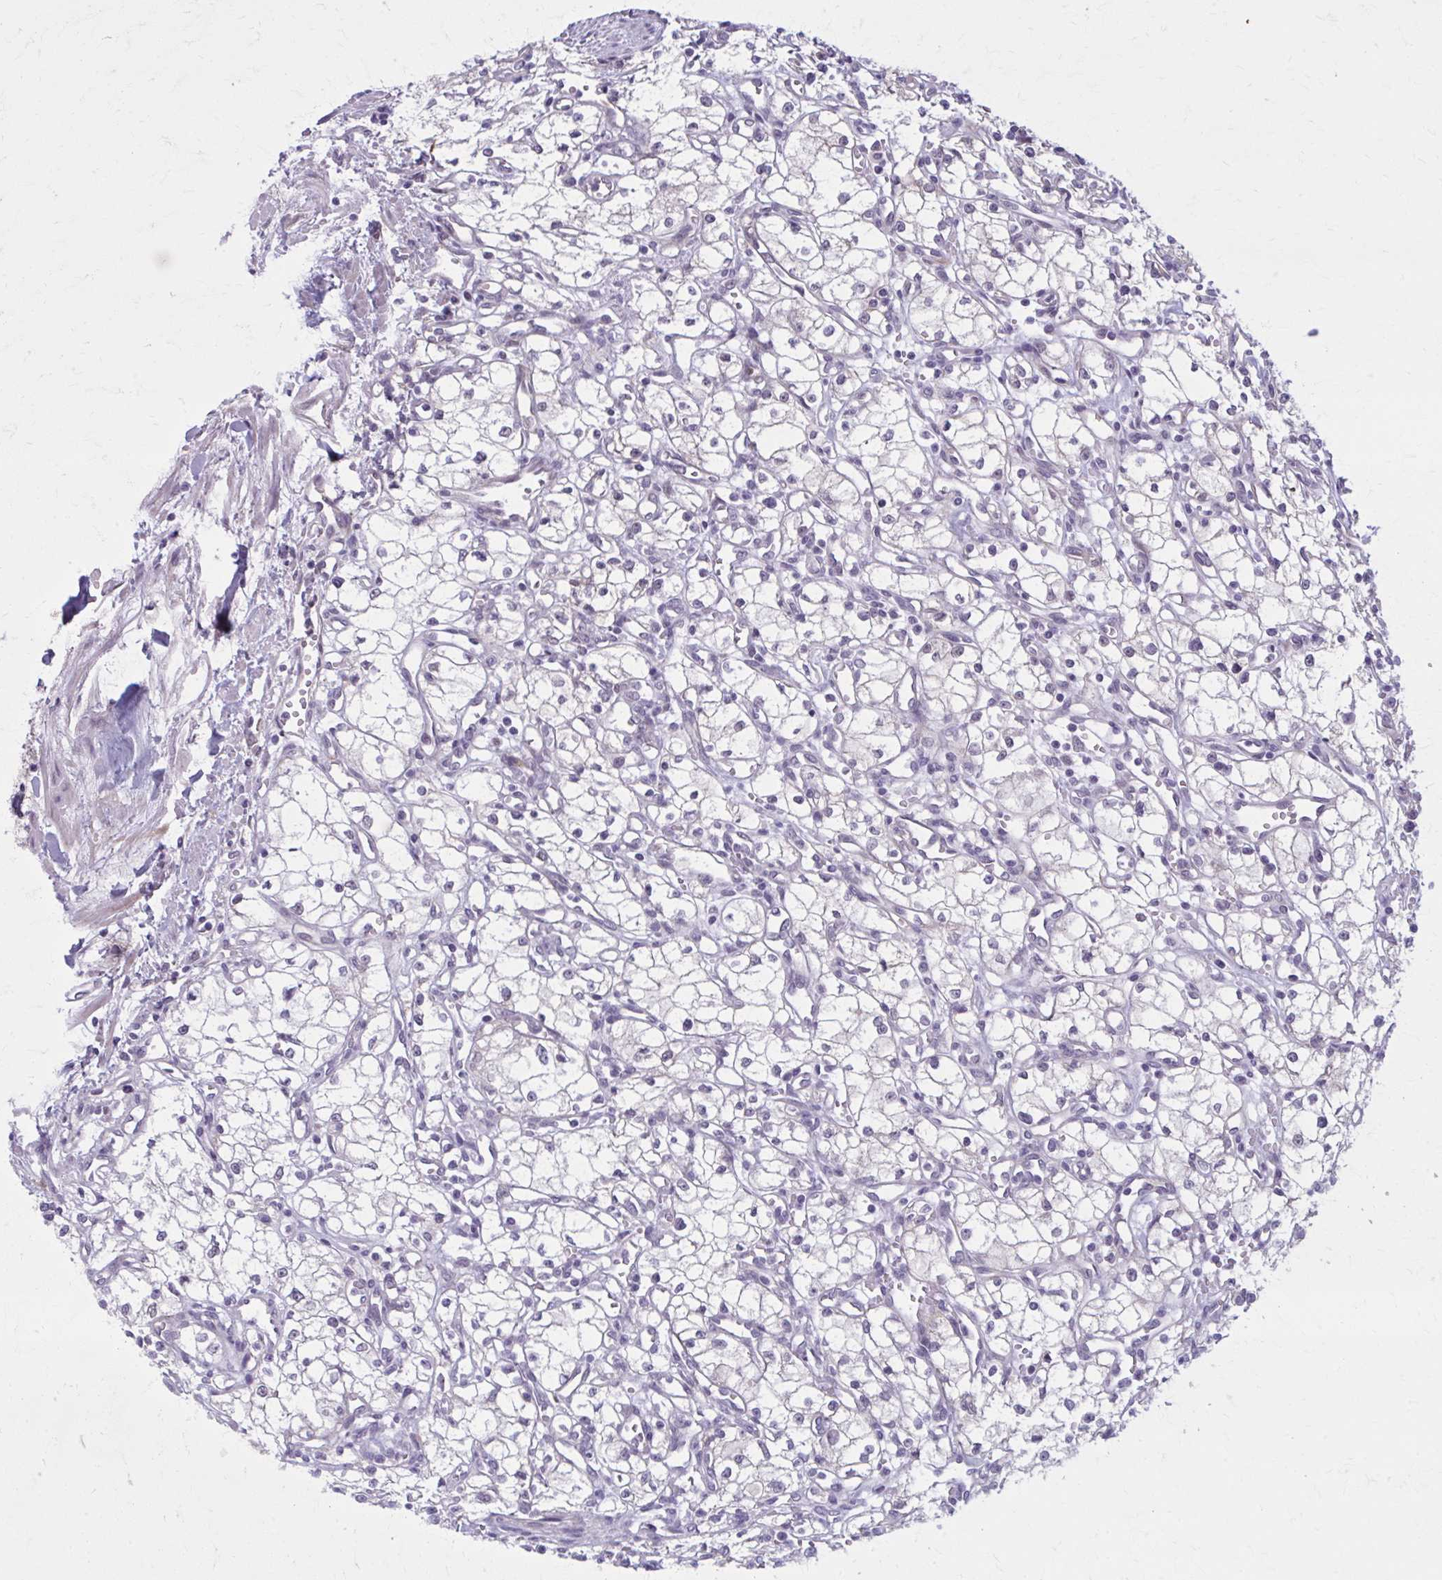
{"staining": {"intensity": "negative", "quantity": "none", "location": "none"}, "tissue": "renal cancer", "cell_type": "Tumor cells", "image_type": "cancer", "snomed": [{"axis": "morphology", "description": "Adenocarcinoma, NOS"}, {"axis": "topography", "description": "Kidney"}], "caption": "Tumor cells show no significant expression in adenocarcinoma (renal). (DAB (3,3'-diaminobenzidine) immunohistochemistry, high magnification).", "gene": "NUMBL", "patient": {"sex": "male", "age": 59}}